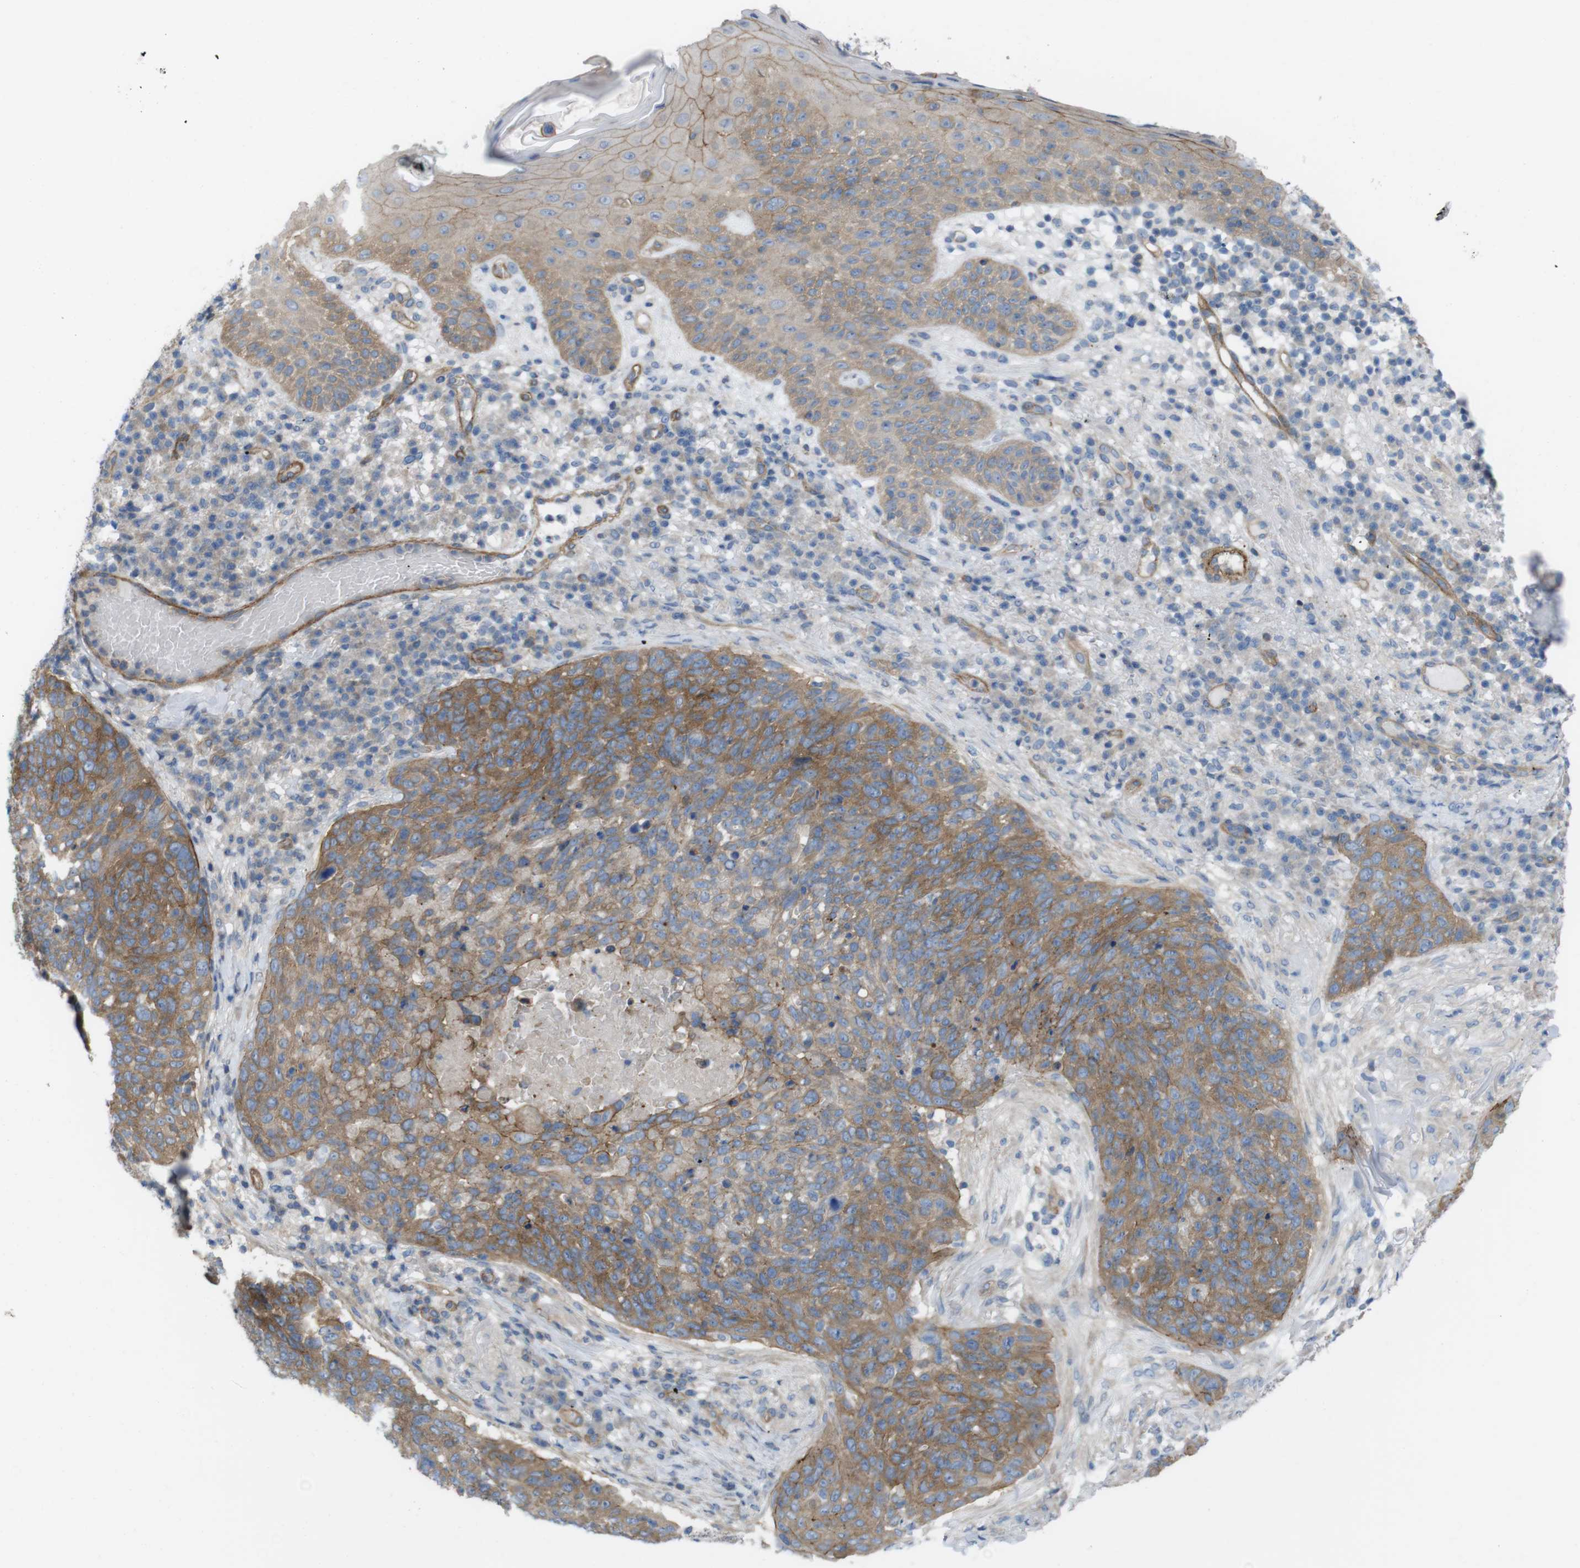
{"staining": {"intensity": "moderate", "quantity": ">75%", "location": "cytoplasmic/membranous"}, "tissue": "skin cancer", "cell_type": "Tumor cells", "image_type": "cancer", "snomed": [{"axis": "morphology", "description": "Squamous cell carcinoma in situ, NOS"}, {"axis": "morphology", "description": "Squamous cell carcinoma, NOS"}, {"axis": "topography", "description": "Skin"}], "caption": "Human skin cancer (squamous cell carcinoma) stained for a protein (brown) exhibits moderate cytoplasmic/membranous positive positivity in about >75% of tumor cells.", "gene": "PREX2", "patient": {"sex": "male", "age": 93}}